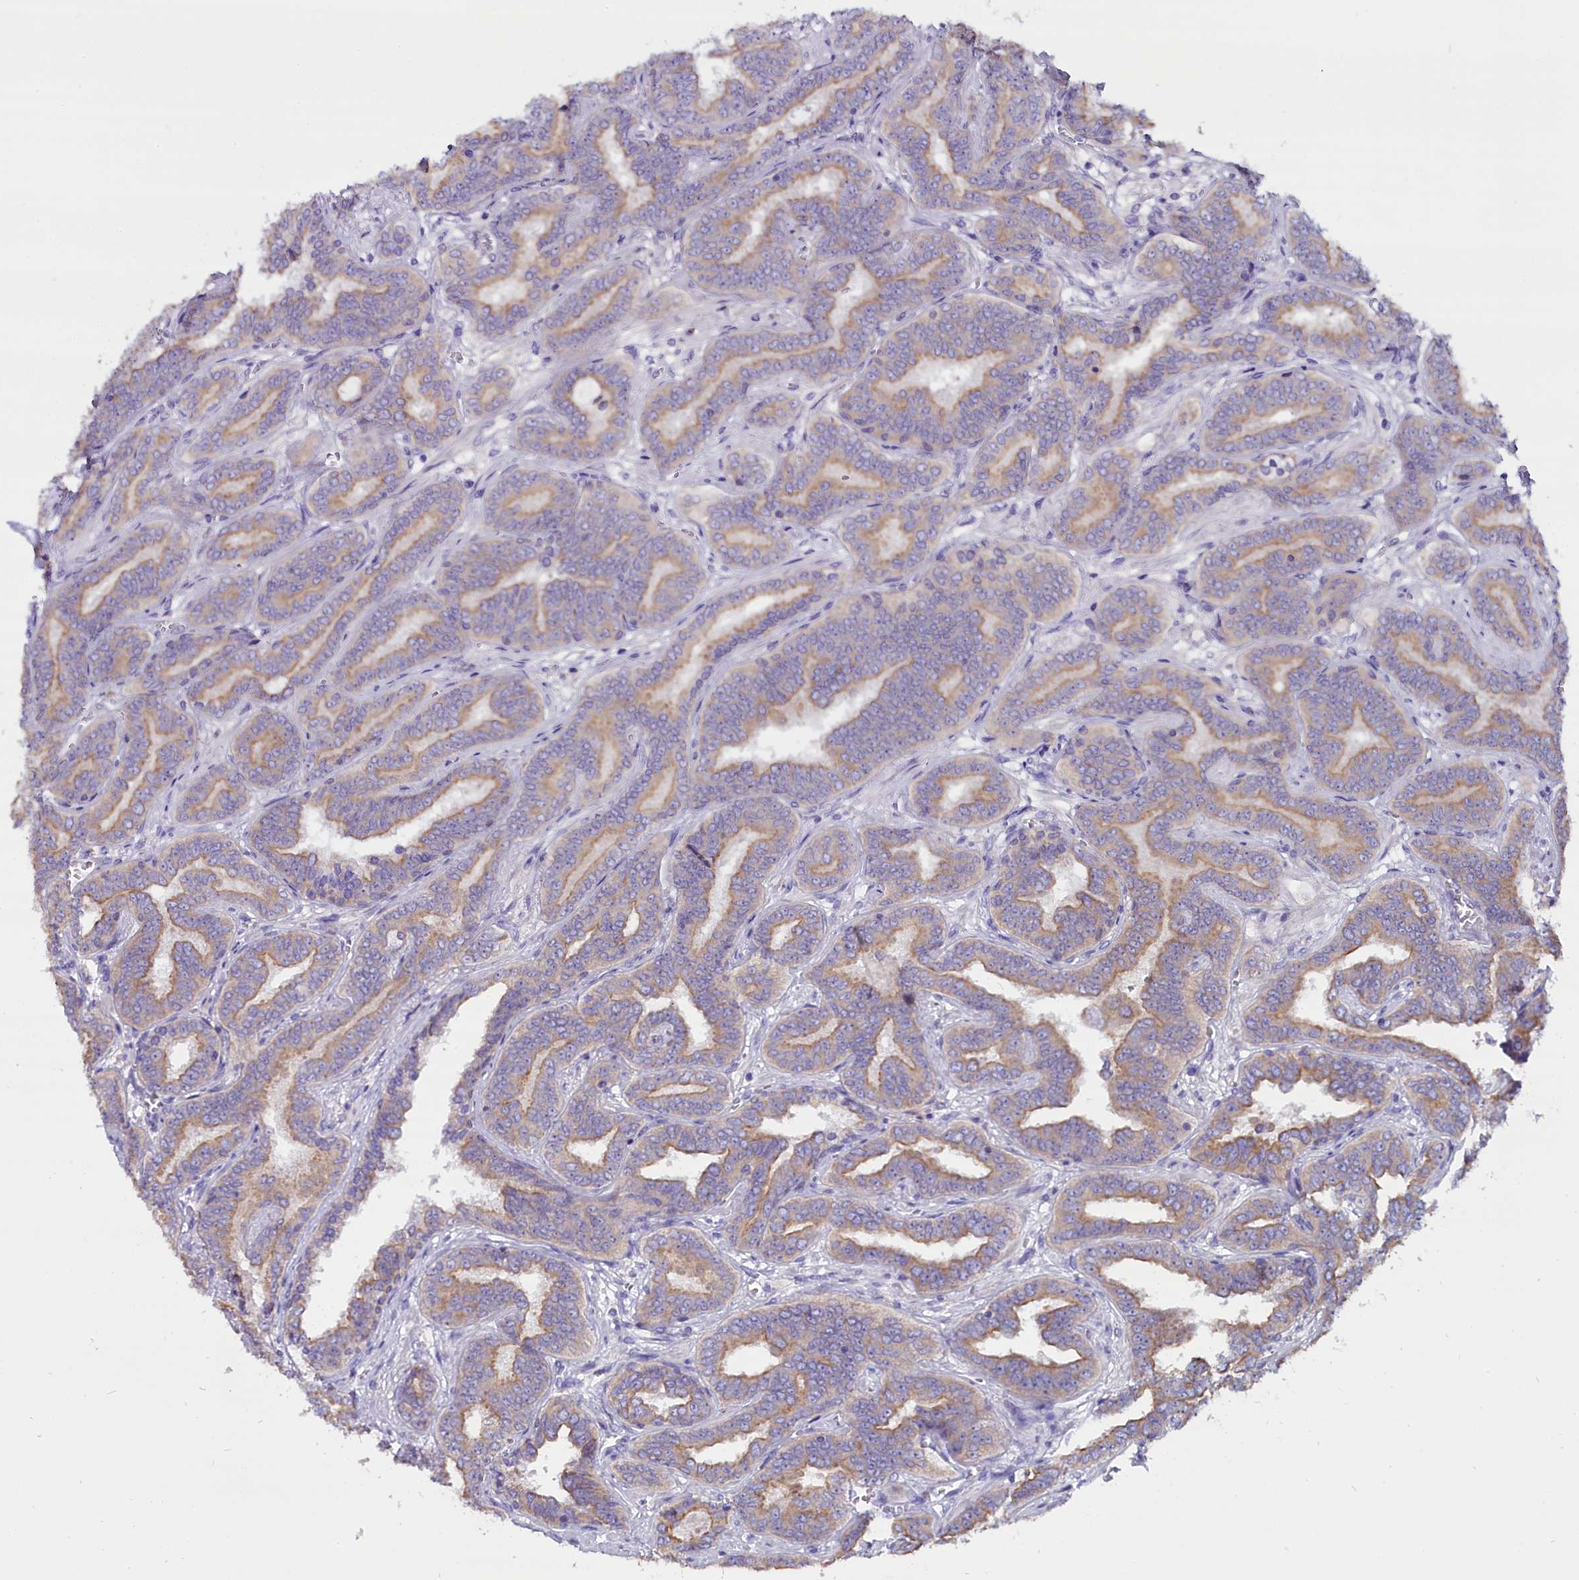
{"staining": {"intensity": "weak", "quantity": "25%-75%", "location": "cytoplasmic/membranous"}, "tissue": "prostate cancer", "cell_type": "Tumor cells", "image_type": "cancer", "snomed": [{"axis": "morphology", "description": "Adenocarcinoma, High grade"}, {"axis": "topography", "description": "Prostate"}], "caption": "Prostate cancer (adenocarcinoma (high-grade)) stained for a protein demonstrates weak cytoplasmic/membranous positivity in tumor cells.", "gene": "CEP170", "patient": {"sex": "male", "age": 67}}